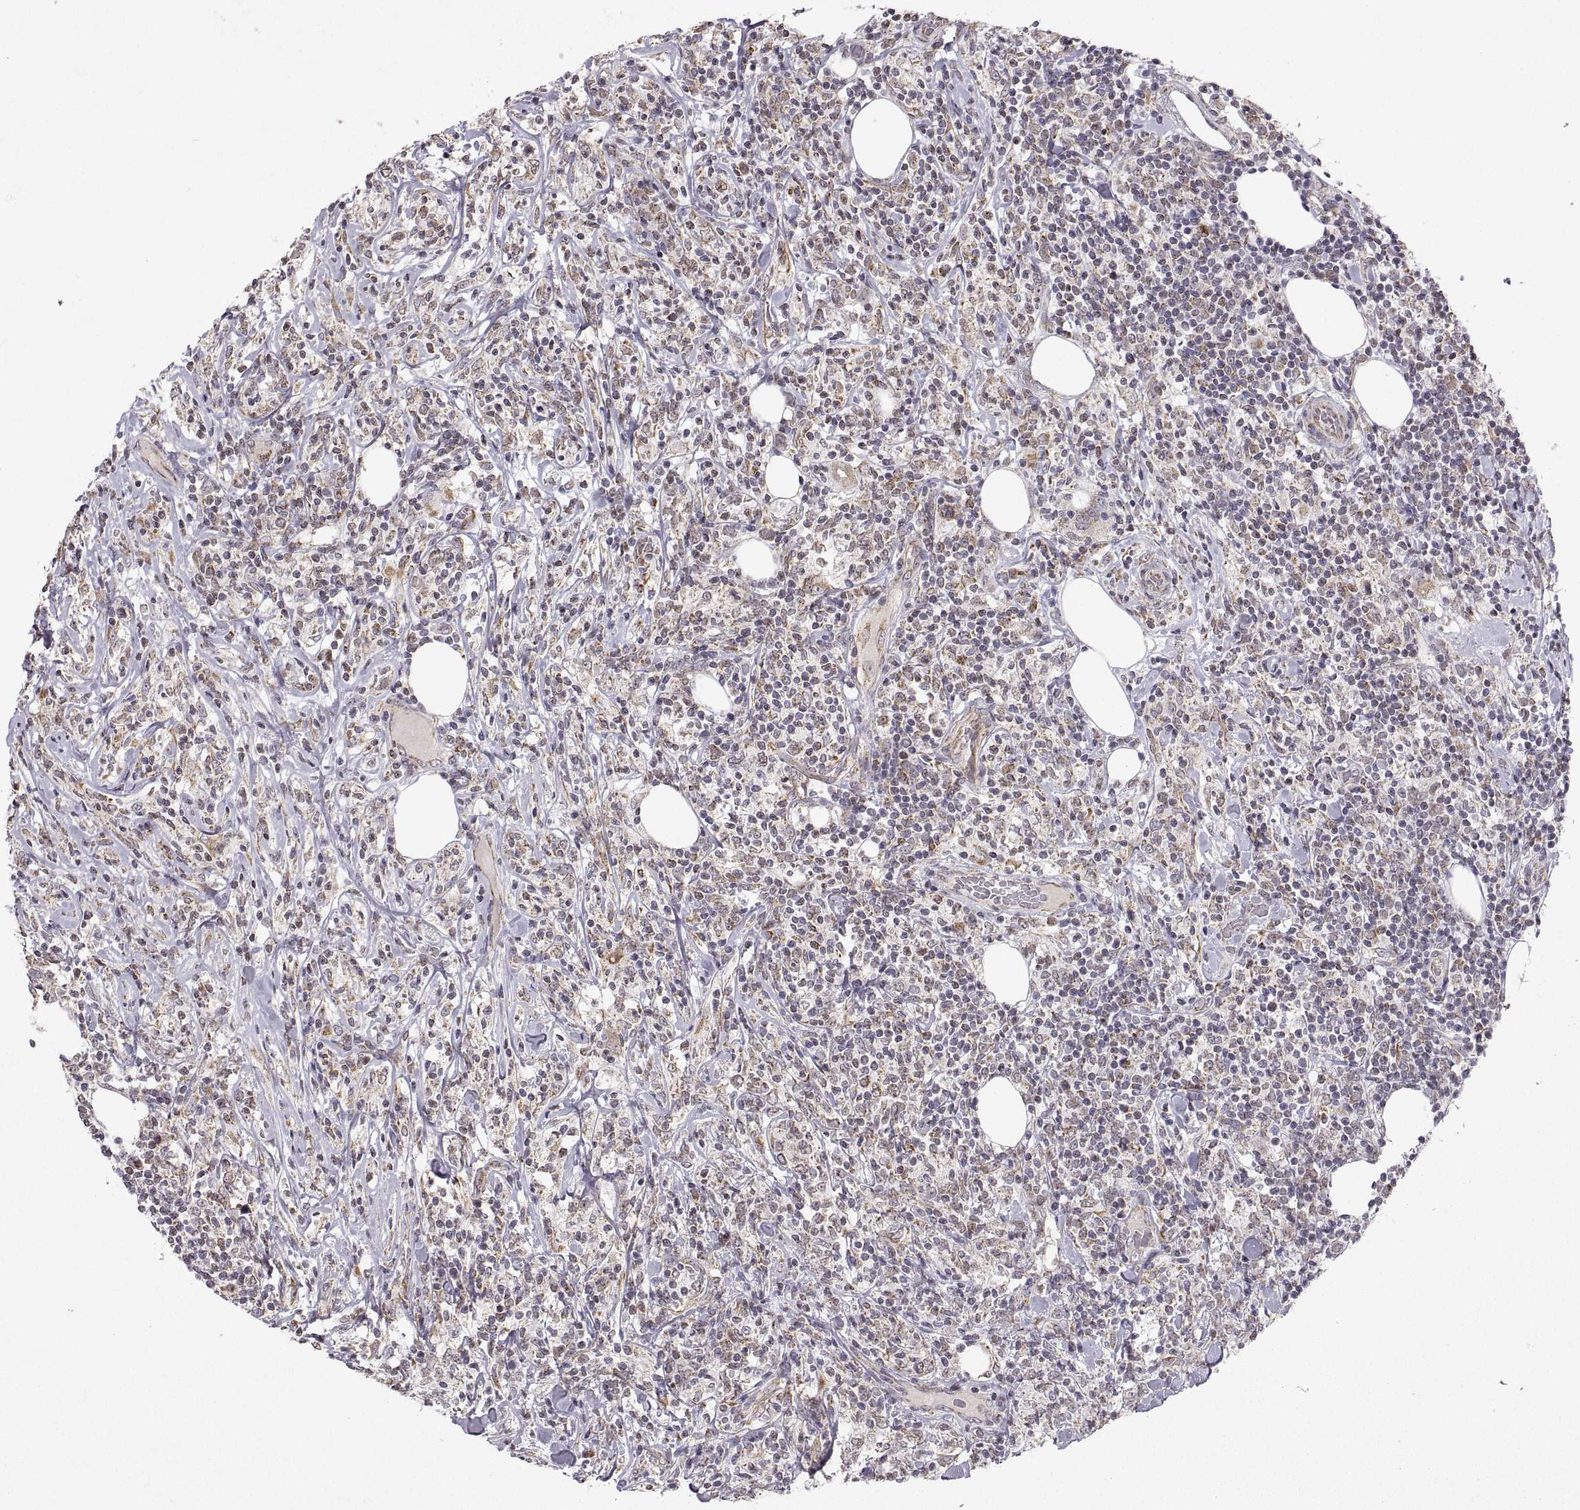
{"staining": {"intensity": "moderate", "quantity": "25%-75%", "location": "cytoplasmic/membranous"}, "tissue": "lymphoma", "cell_type": "Tumor cells", "image_type": "cancer", "snomed": [{"axis": "morphology", "description": "Malignant lymphoma, non-Hodgkin's type, High grade"}, {"axis": "topography", "description": "Lymph node"}], "caption": "Moderate cytoplasmic/membranous positivity is appreciated in about 25%-75% of tumor cells in lymphoma.", "gene": "MANBAL", "patient": {"sex": "female", "age": 84}}